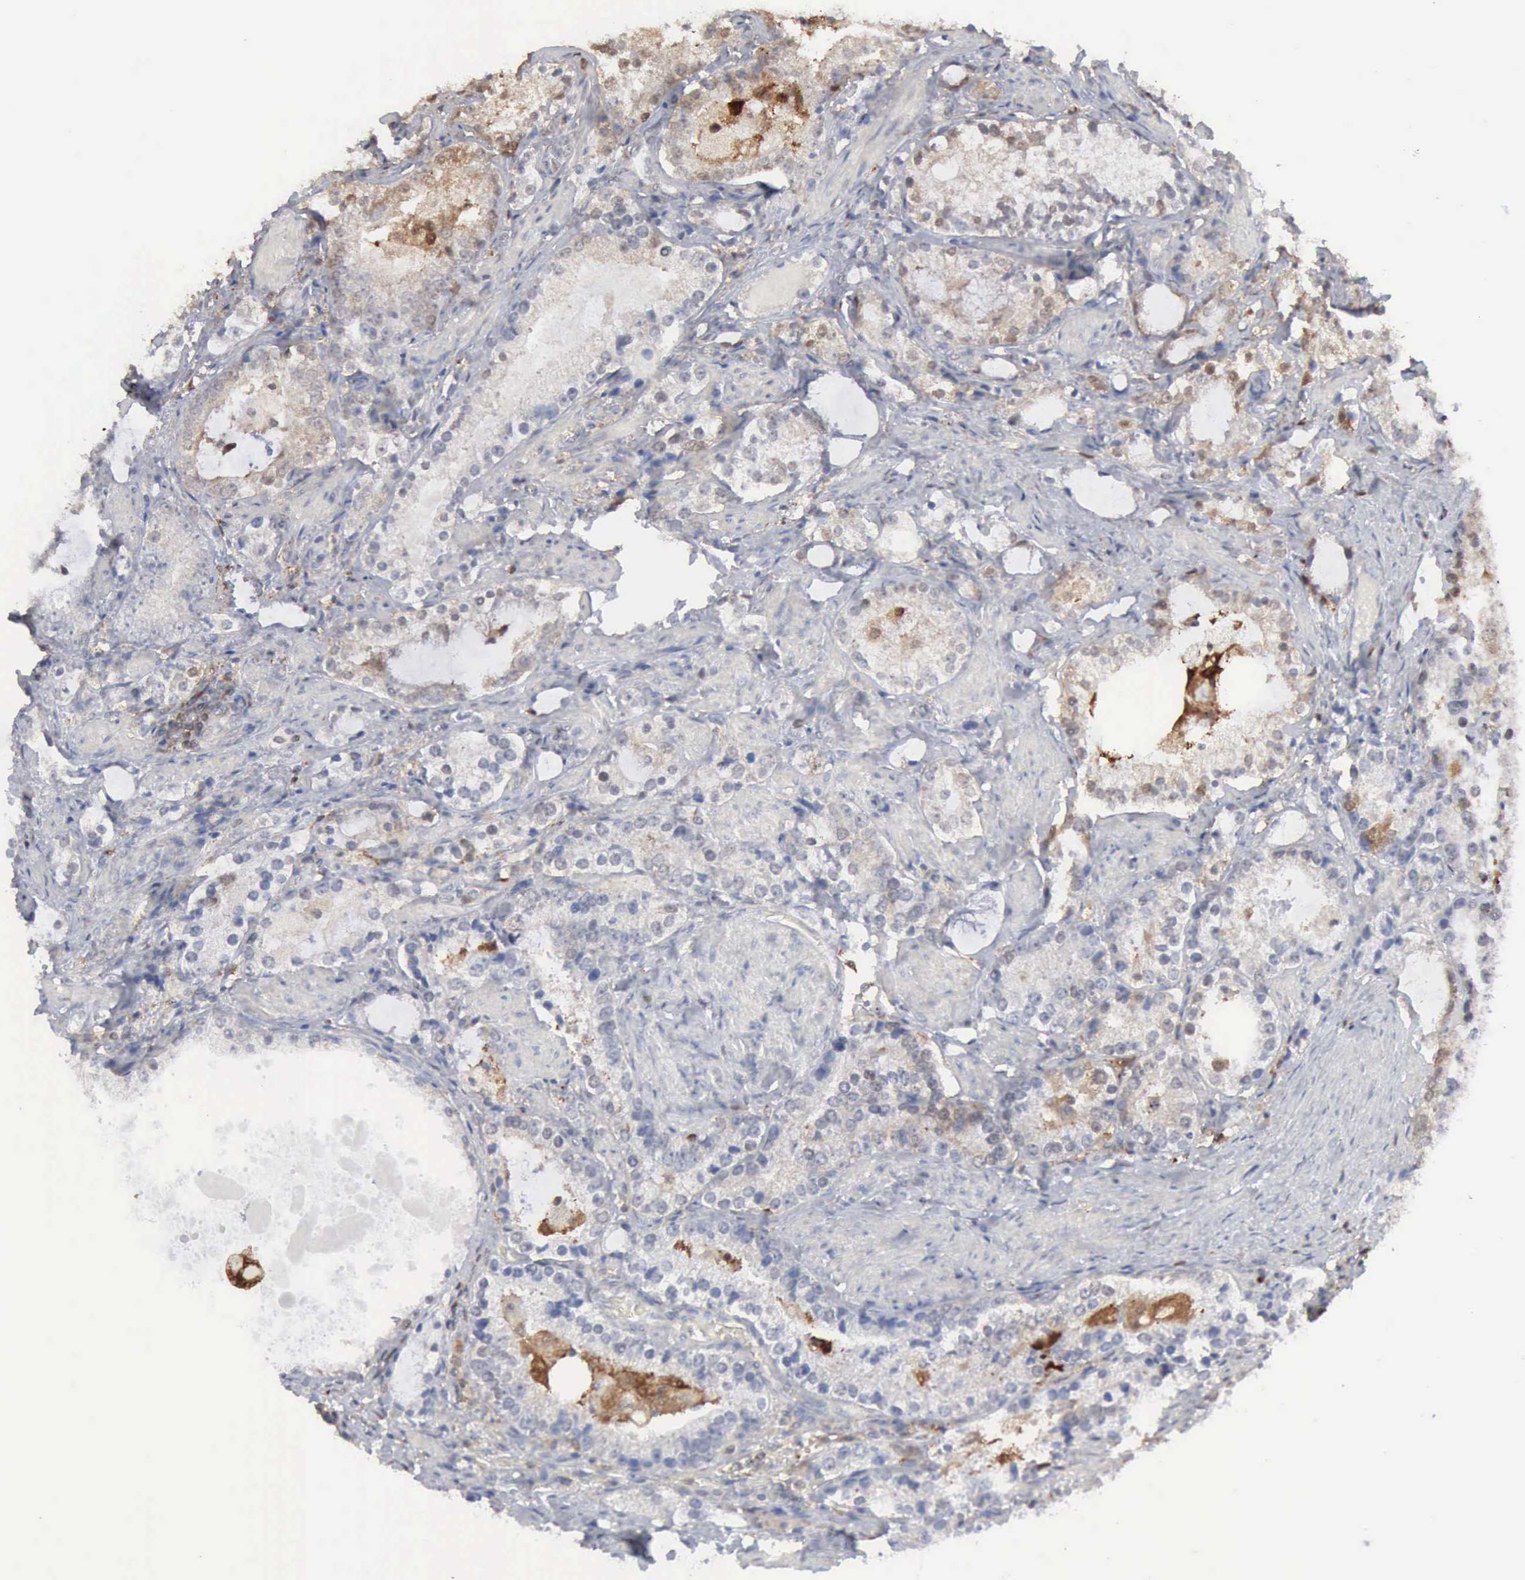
{"staining": {"intensity": "weak", "quantity": "<25%", "location": "cytoplasmic/membranous"}, "tissue": "prostate cancer", "cell_type": "Tumor cells", "image_type": "cancer", "snomed": [{"axis": "morphology", "description": "Adenocarcinoma, High grade"}, {"axis": "topography", "description": "Prostate"}], "caption": "Histopathology image shows no protein expression in tumor cells of prostate adenocarcinoma (high-grade) tissue. Nuclei are stained in blue.", "gene": "STAT1", "patient": {"sex": "male", "age": 63}}